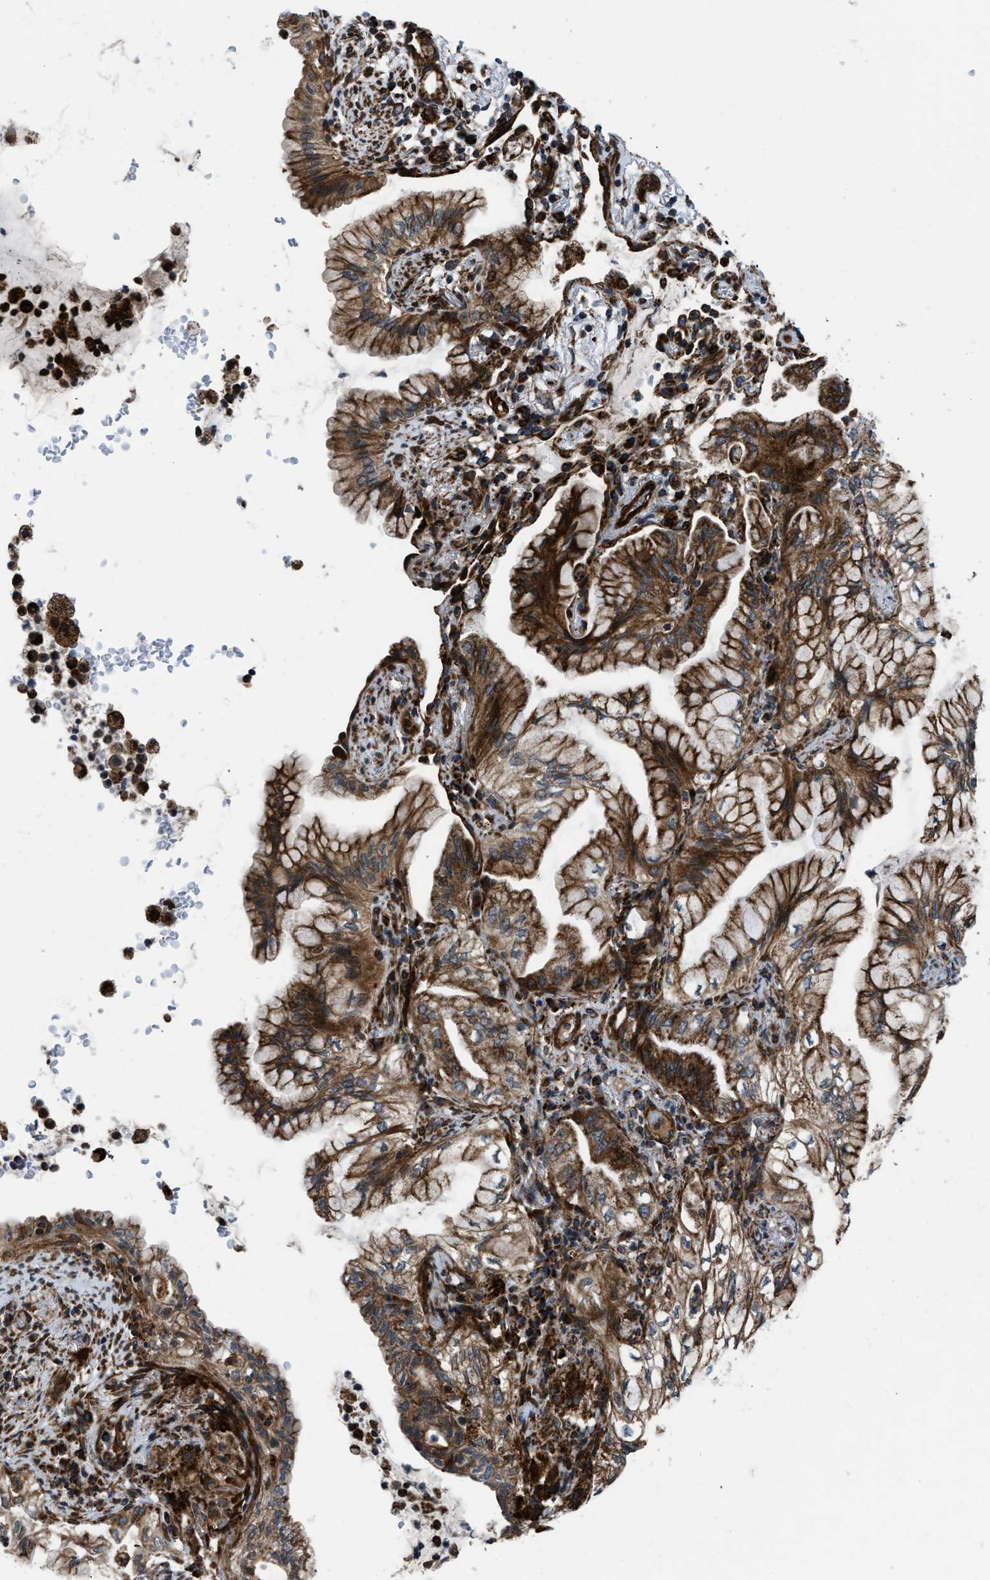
{"staining": {"intensity": "strong", "quantity": ">75%", "location": "cytoplasmic/membranous"}, "tissue": "lung cancer", "cell_type": "Tumor cells", "image_type": "cancer", "snomed": [{"axis": "morphology", "description": "Adenocarcinoma, NOS"}, {"axis": "topography", "description": "Lung"}], "caption": "Protein staining of lung cancer tissue exhibits strong cytoplasmic/membranous expression in about >75% of tumor cells.", "gene": "GSDME", "patient": {"sex": "female", "age": 70}}